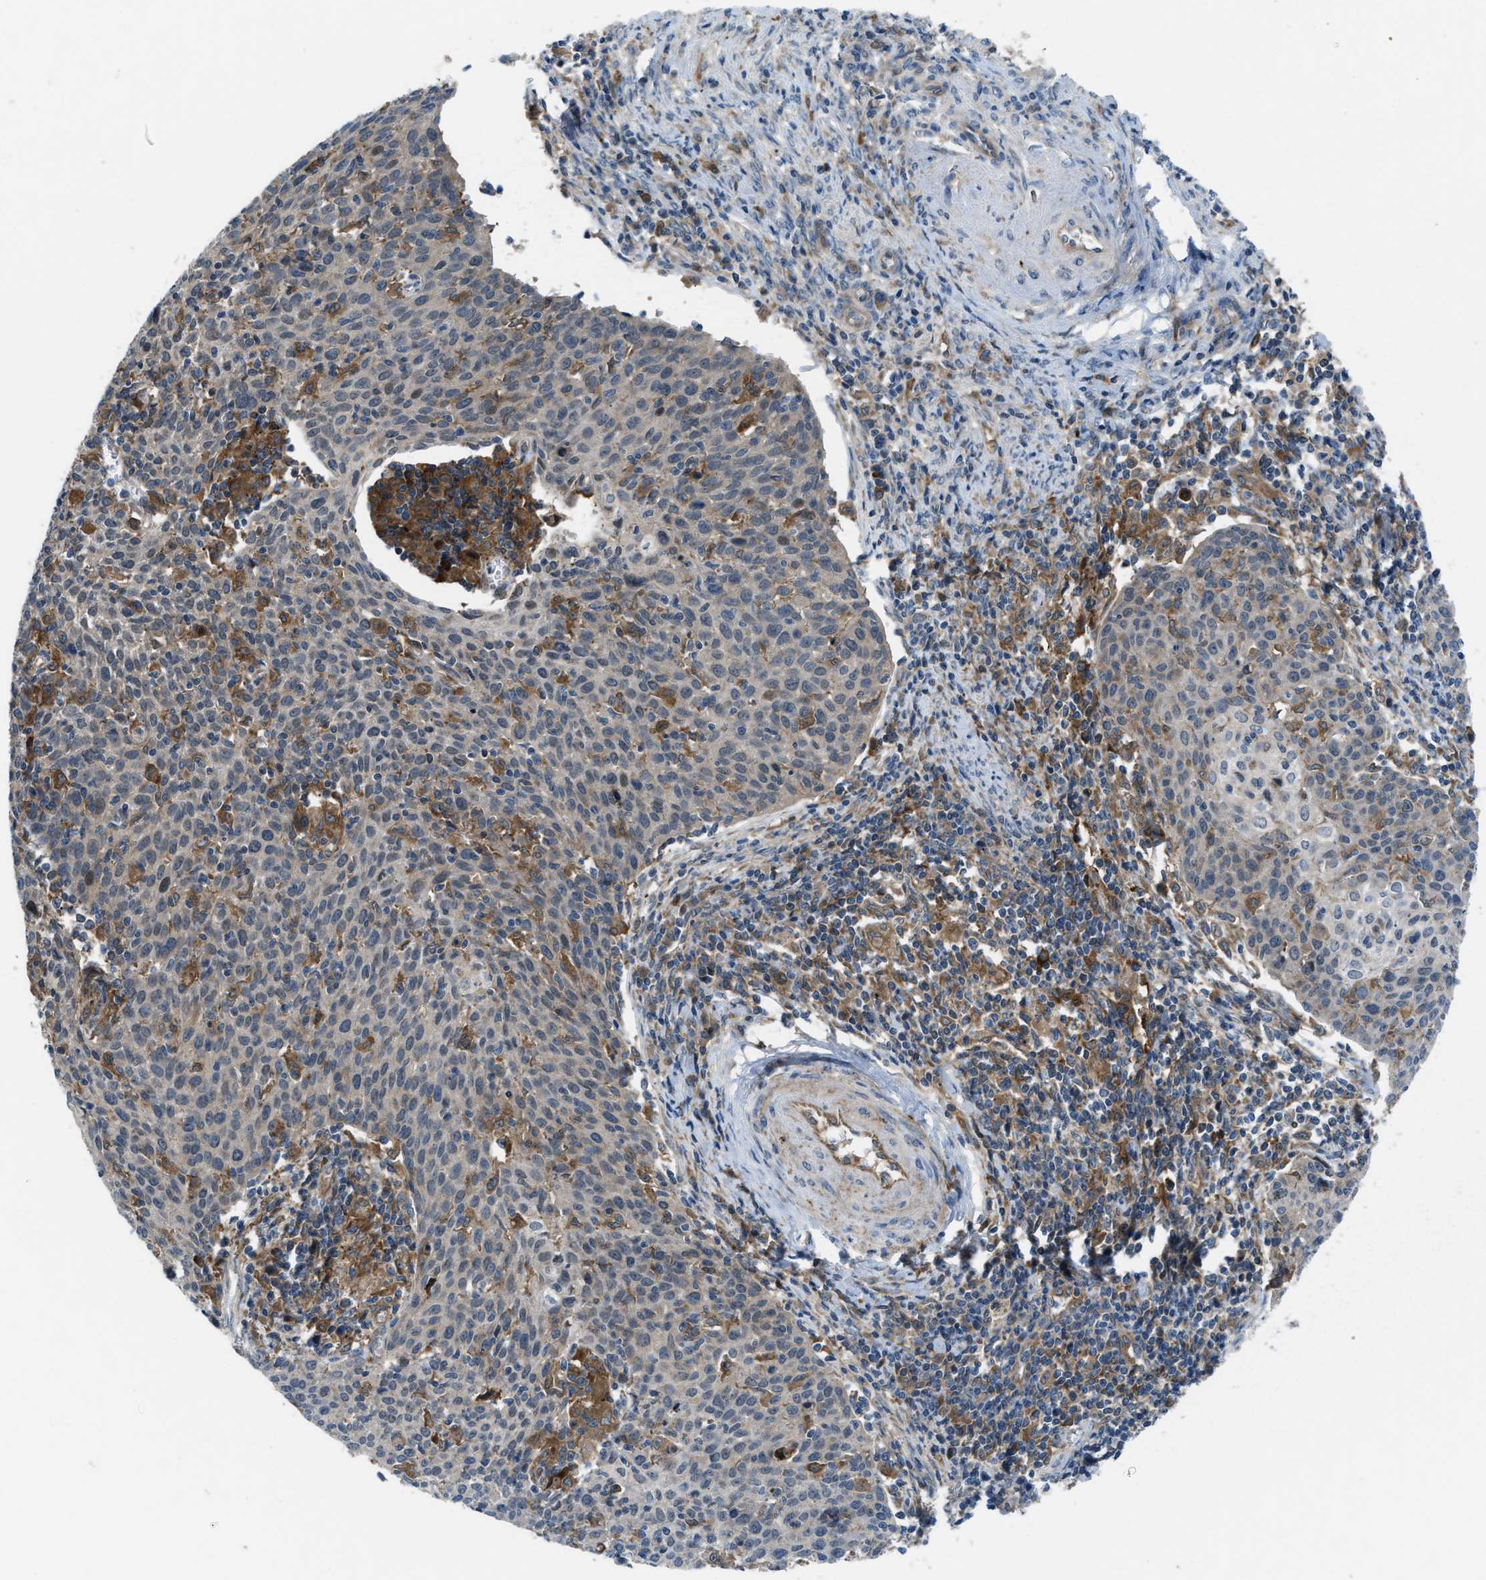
{"staining": {"intensity": "weak", "quantity": "<25%", "location": "cytoplasmic/membranous"}, "tissue": "cervical cancer", "cell_type": "Tumor cells", "image_type": "cancer", "snomed": [{"axis": "morphology", "description": "Squamous cell carcinoma, NOS"}, {"axis": "topography", "description": "Cervix"}], "caption": "Protein analysis of squamous cell carcinoma (cervical) exhibits no significant expression in tumor cells.", "gene": "BAZ2B", "patient": {"sex": "female", "age": 38}}